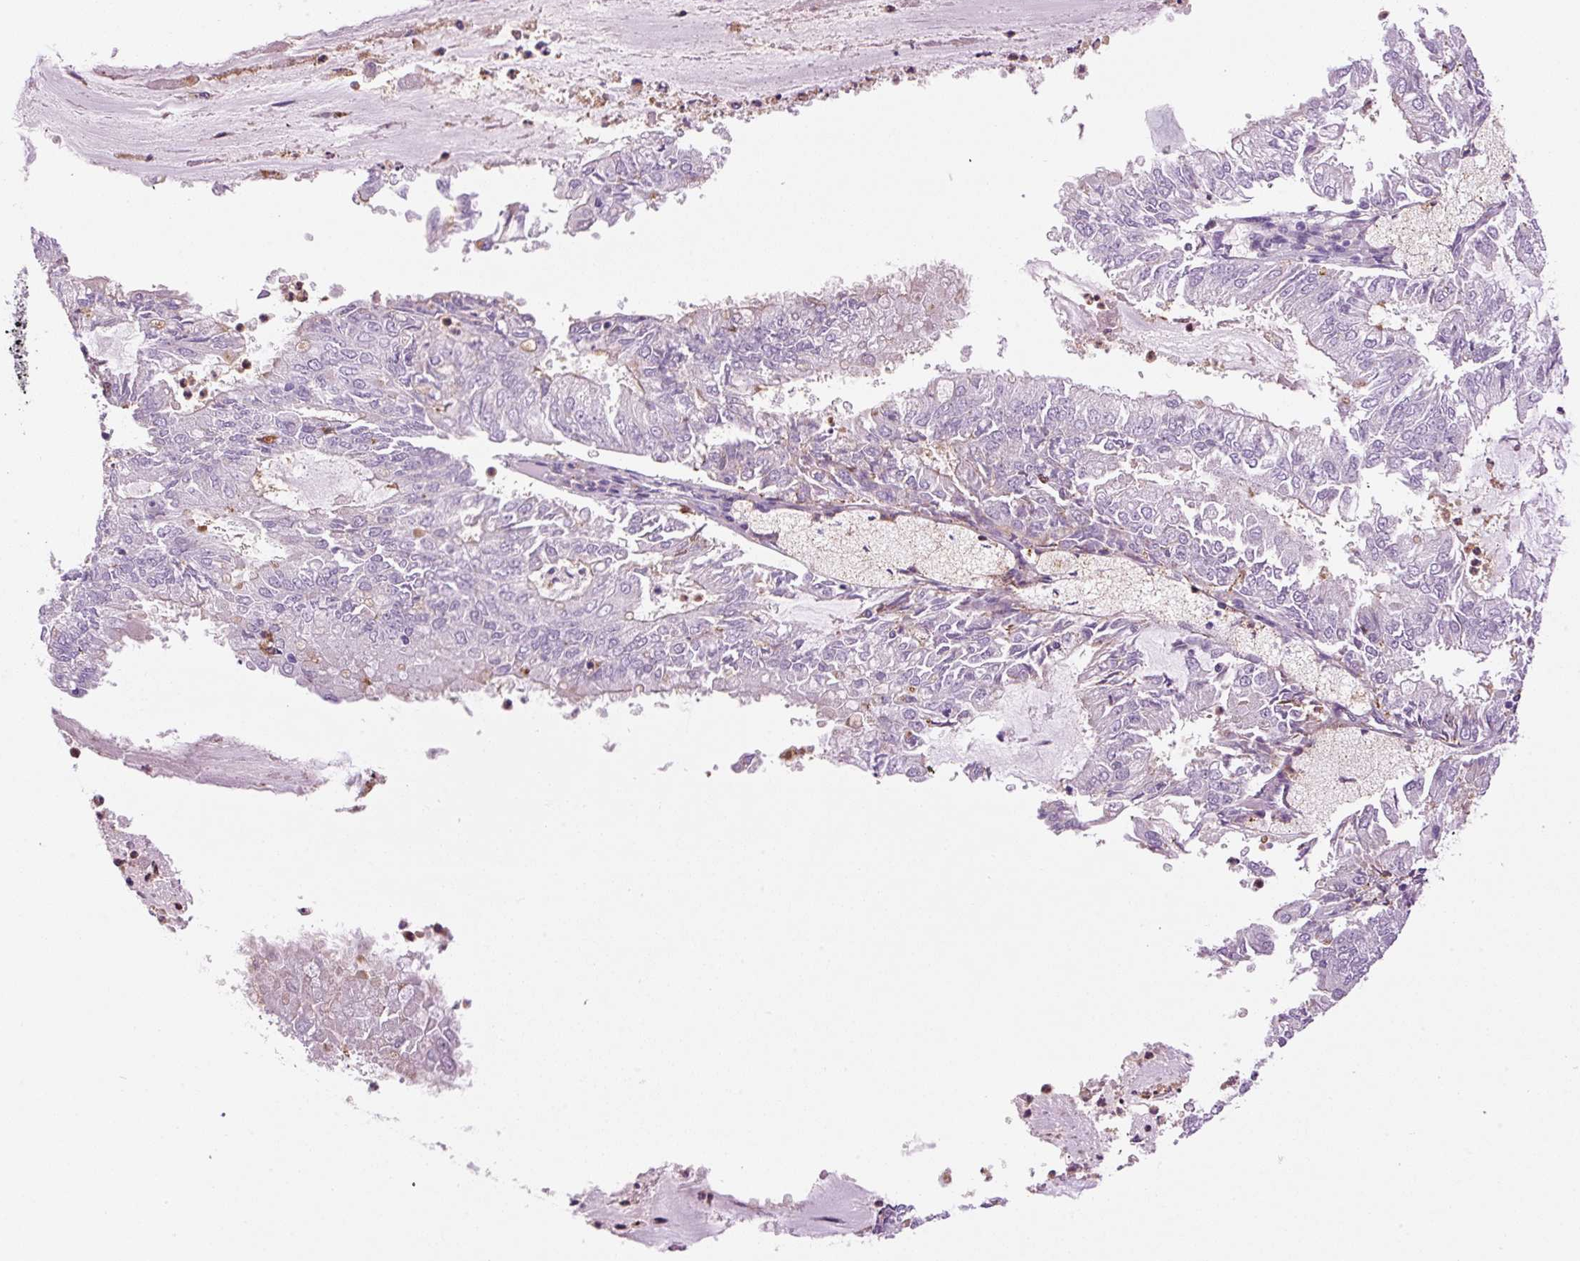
{"staining": {"intensity": "negative", "quantity": "none", "location": "none"}, "tissue": "endometrial cancer", "cell_type": "Tumor cells", "image_type": "cancer", "snomed": [{"axis": "morphology", "description": "Adenocarcinoma, NOS"}, {"axis": "topography", "description": "Endometrium"}], "caption": "Tumor cells show no significant protein expression in adenocarcinoma (endometrial). (IHC, brightfield microscopy, high magnification).", "gene": "KIFC1", "patient": {"sex": "female", "age": 57}}